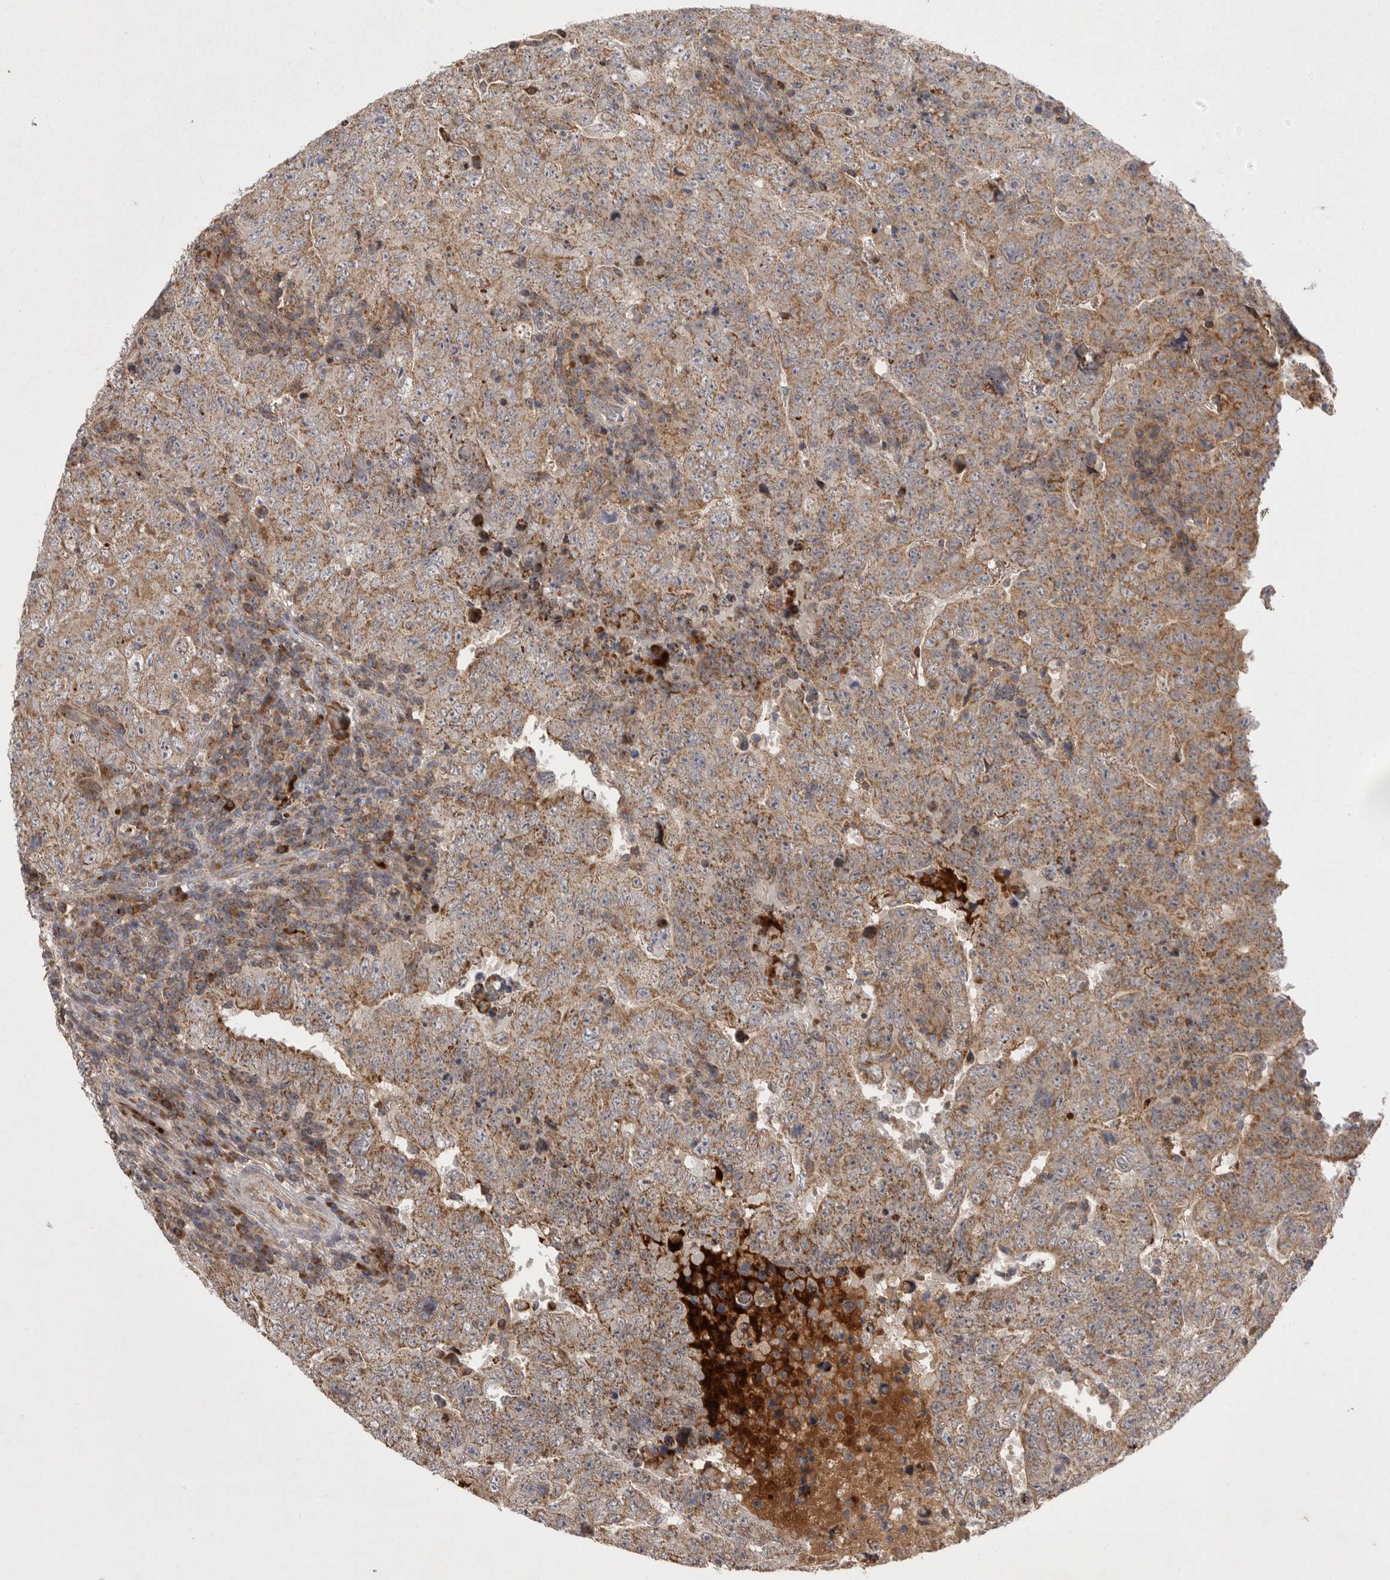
{"staining": {"intensity": "moderate", "quantity": ">75%", "location": "cytoplasmic/membranous"}, "tissue": "testis cancer", "cell_type": "Tumor cells", "image_type": "cancer", "snomed": [{"axis": "morphology", "description": "Carcinoma, Embryonal, NOS"}, {"axis": "topography", "description": "Testis"}], "caption": "Moderate cytoplasmic/membranous positivity is present in approximately >75% of tumor cells in testis cancer (embryonal carcinoma).", "gene": "KYAT3", "patient": {"sex": "male", "age": 26}}